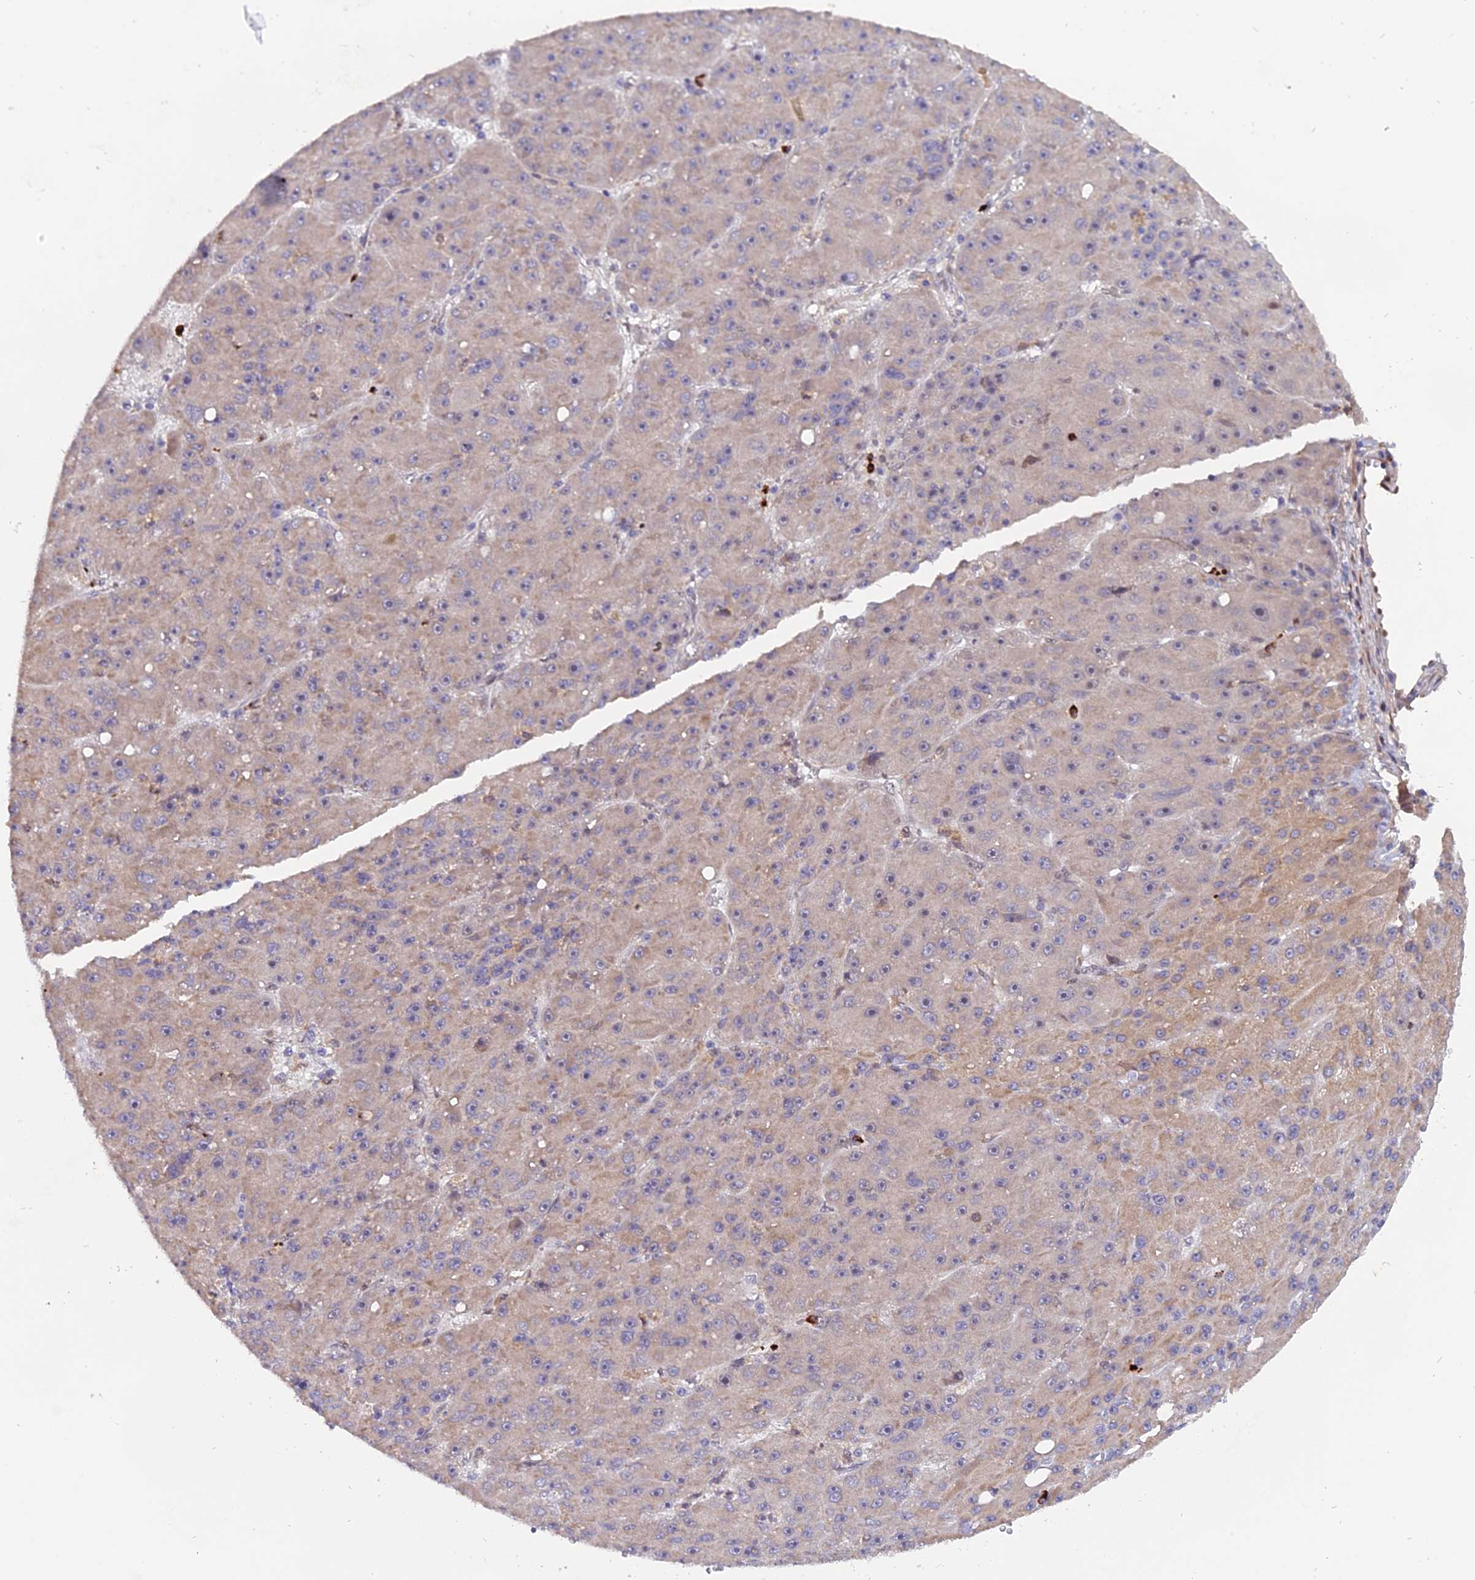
{"staining": {"intensity": "weak", "quantity": "<25%", "location": "cytoplasmic/membranous"}, "tissue": "liver cancer", "cell_type": "Tumor cells", "image_type": "cancer", "snomed": [{"axis": "morphology", "description": "Carcinoma, Hepatocellular, NOS"}, {"axis": "topography", "description": "Liver"}], "caption": "Image shows no significant protein staining in tumor cells of liver cancer.", "gene": "FAM118B", "patient": {"sex": "male", "age": 67}}